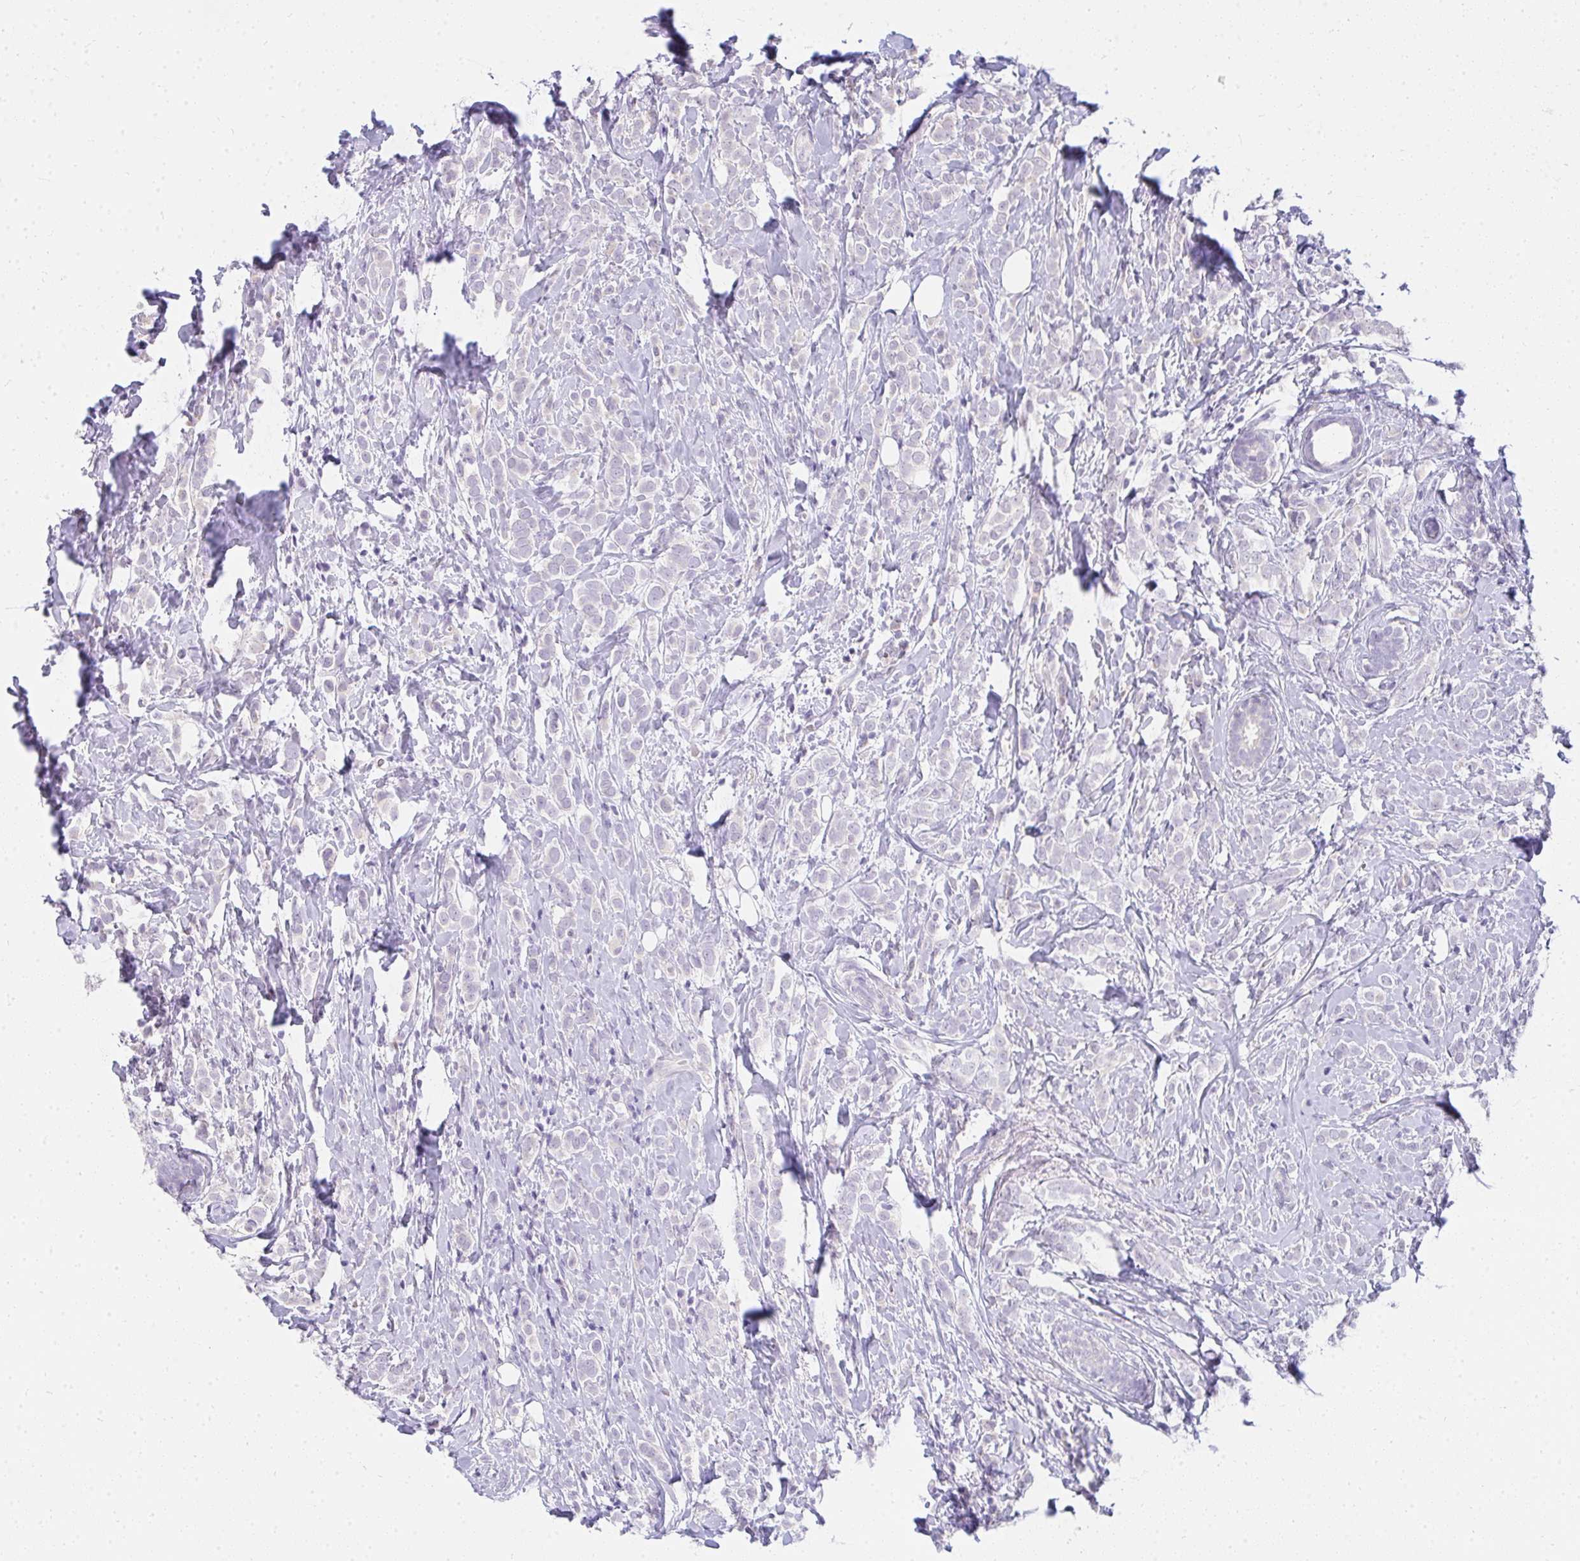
{"staining": {"intensity": "negative", "quantity": "none", "location": "none"}, "tissue": "breast cancer", "cell_type": "Tumor cells", "image_type": "cancer", "snomed": [{"axis": "morphology", "description": "Lobular carcinoma"}, {"axis": "topography", "description": "Breast"}], "caption": "An image of human lobular carcinoma (breast) is negative for staining in tumor cells.", "gene": "PPP1R3G", "patient": {"sex": "female", "age": 49}}